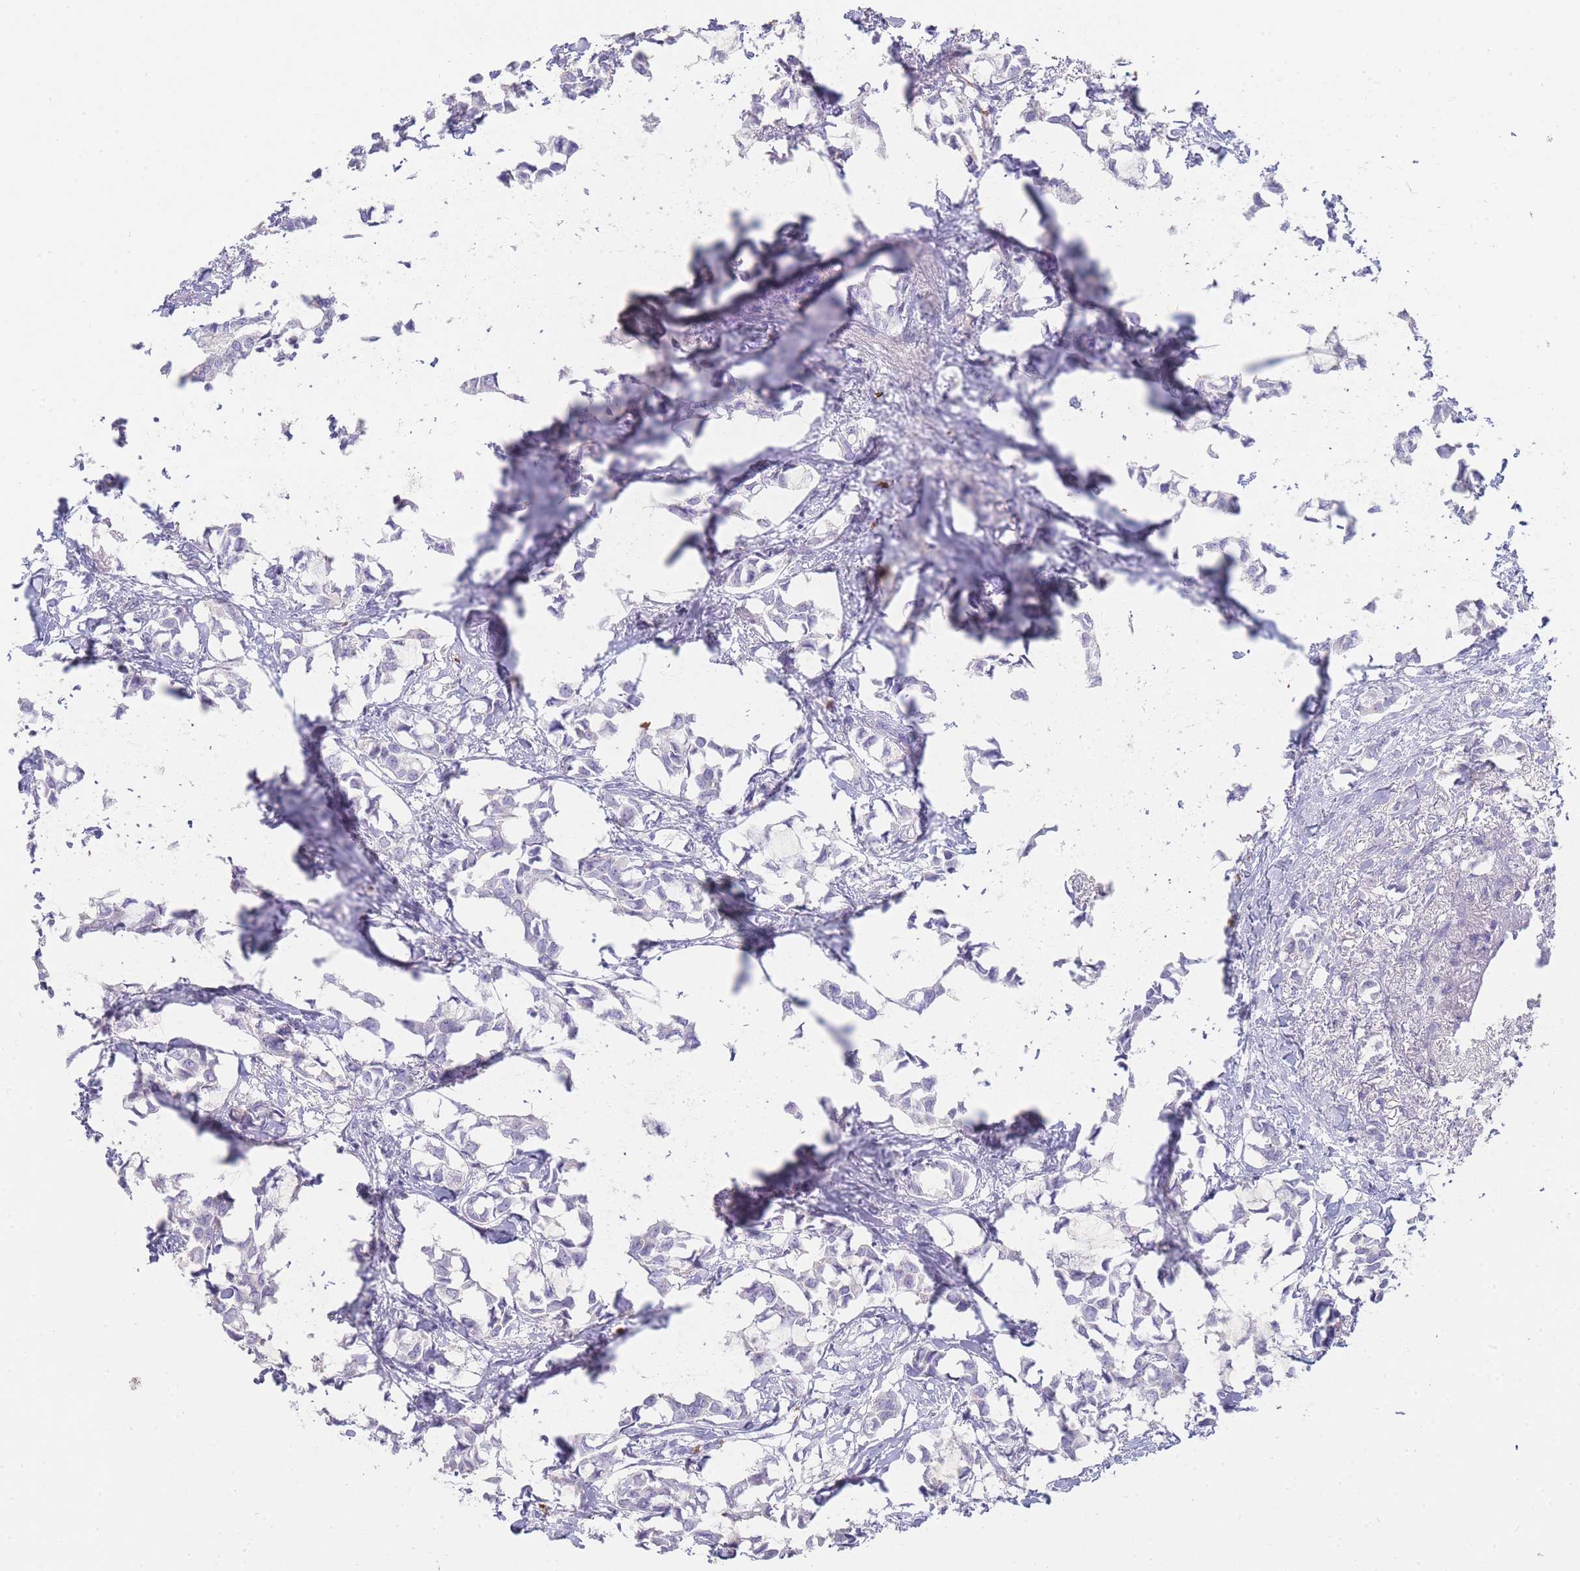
{"staining": {"intensity": "negative", "quantity": "none", "location": "none"}, "tissue": "breast cancer", "cell_type": "Tumor cells", "image_type": "cancer", "snomed": [{"axis": "morphology", "description": "Duct carcinoma"}, {"axis": "topography", "description": "Breast"}], "caption": "Breast cancer was stained to show a protein in brown. There is no significant staining in tumor cells.", "gene": "HBG2", "patient": {"sex": "female", "age": 73}}